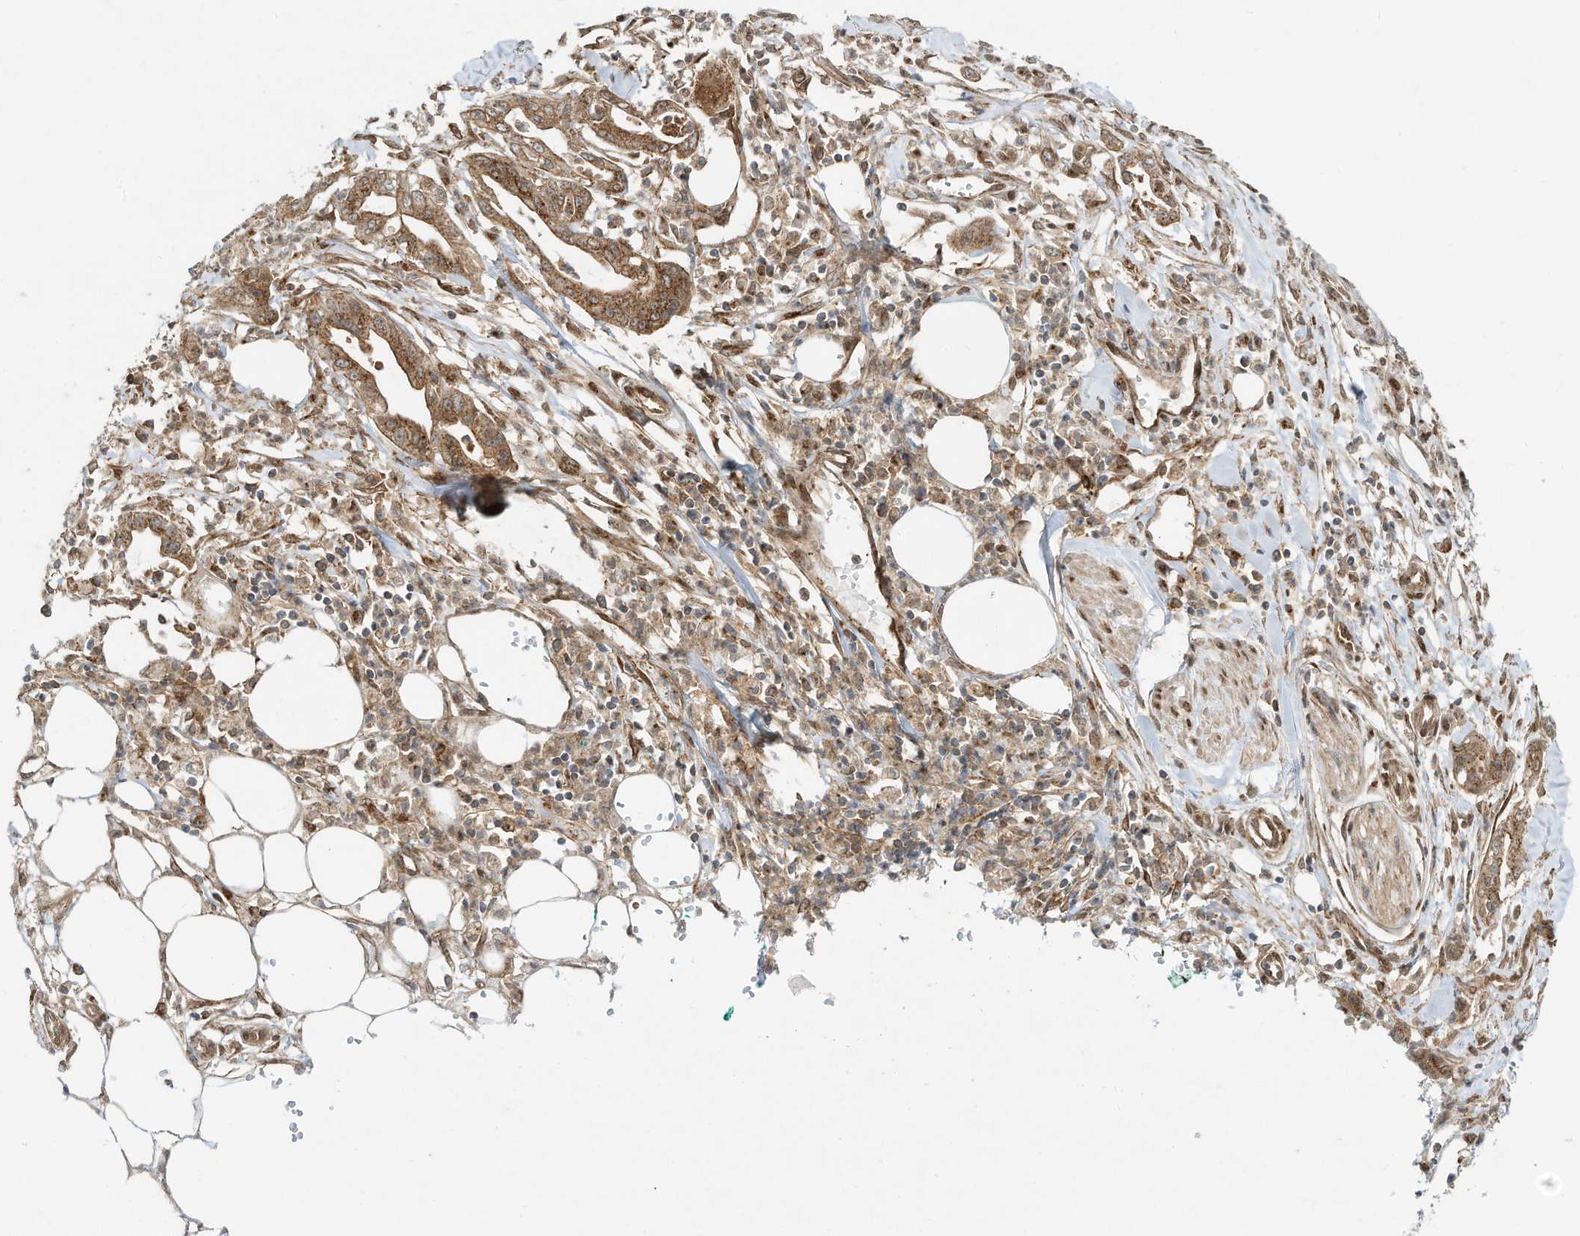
{"staining": {"intensity": "moderate", "quantity": ">75%", "location": "cytoplasmic/membranous"}, "tissue": "pancreatic cancer", "cell_type": "Tumor cells", "image_type": "cancer", "snomed": [{"axis": "morphology", "description": "Adenocarcinoma, NOS"}, {"axis": "topography", "description": "Pancreas"}], "caption": "A histopathology image of human pancreatic cancer (adenocarcinoma) stained for a protein exhibits moderate cytoplasmic/membranous brown staining in tumor cells.", "gene": "CUX1", "patient": {"sex": "male", "age": 68}}